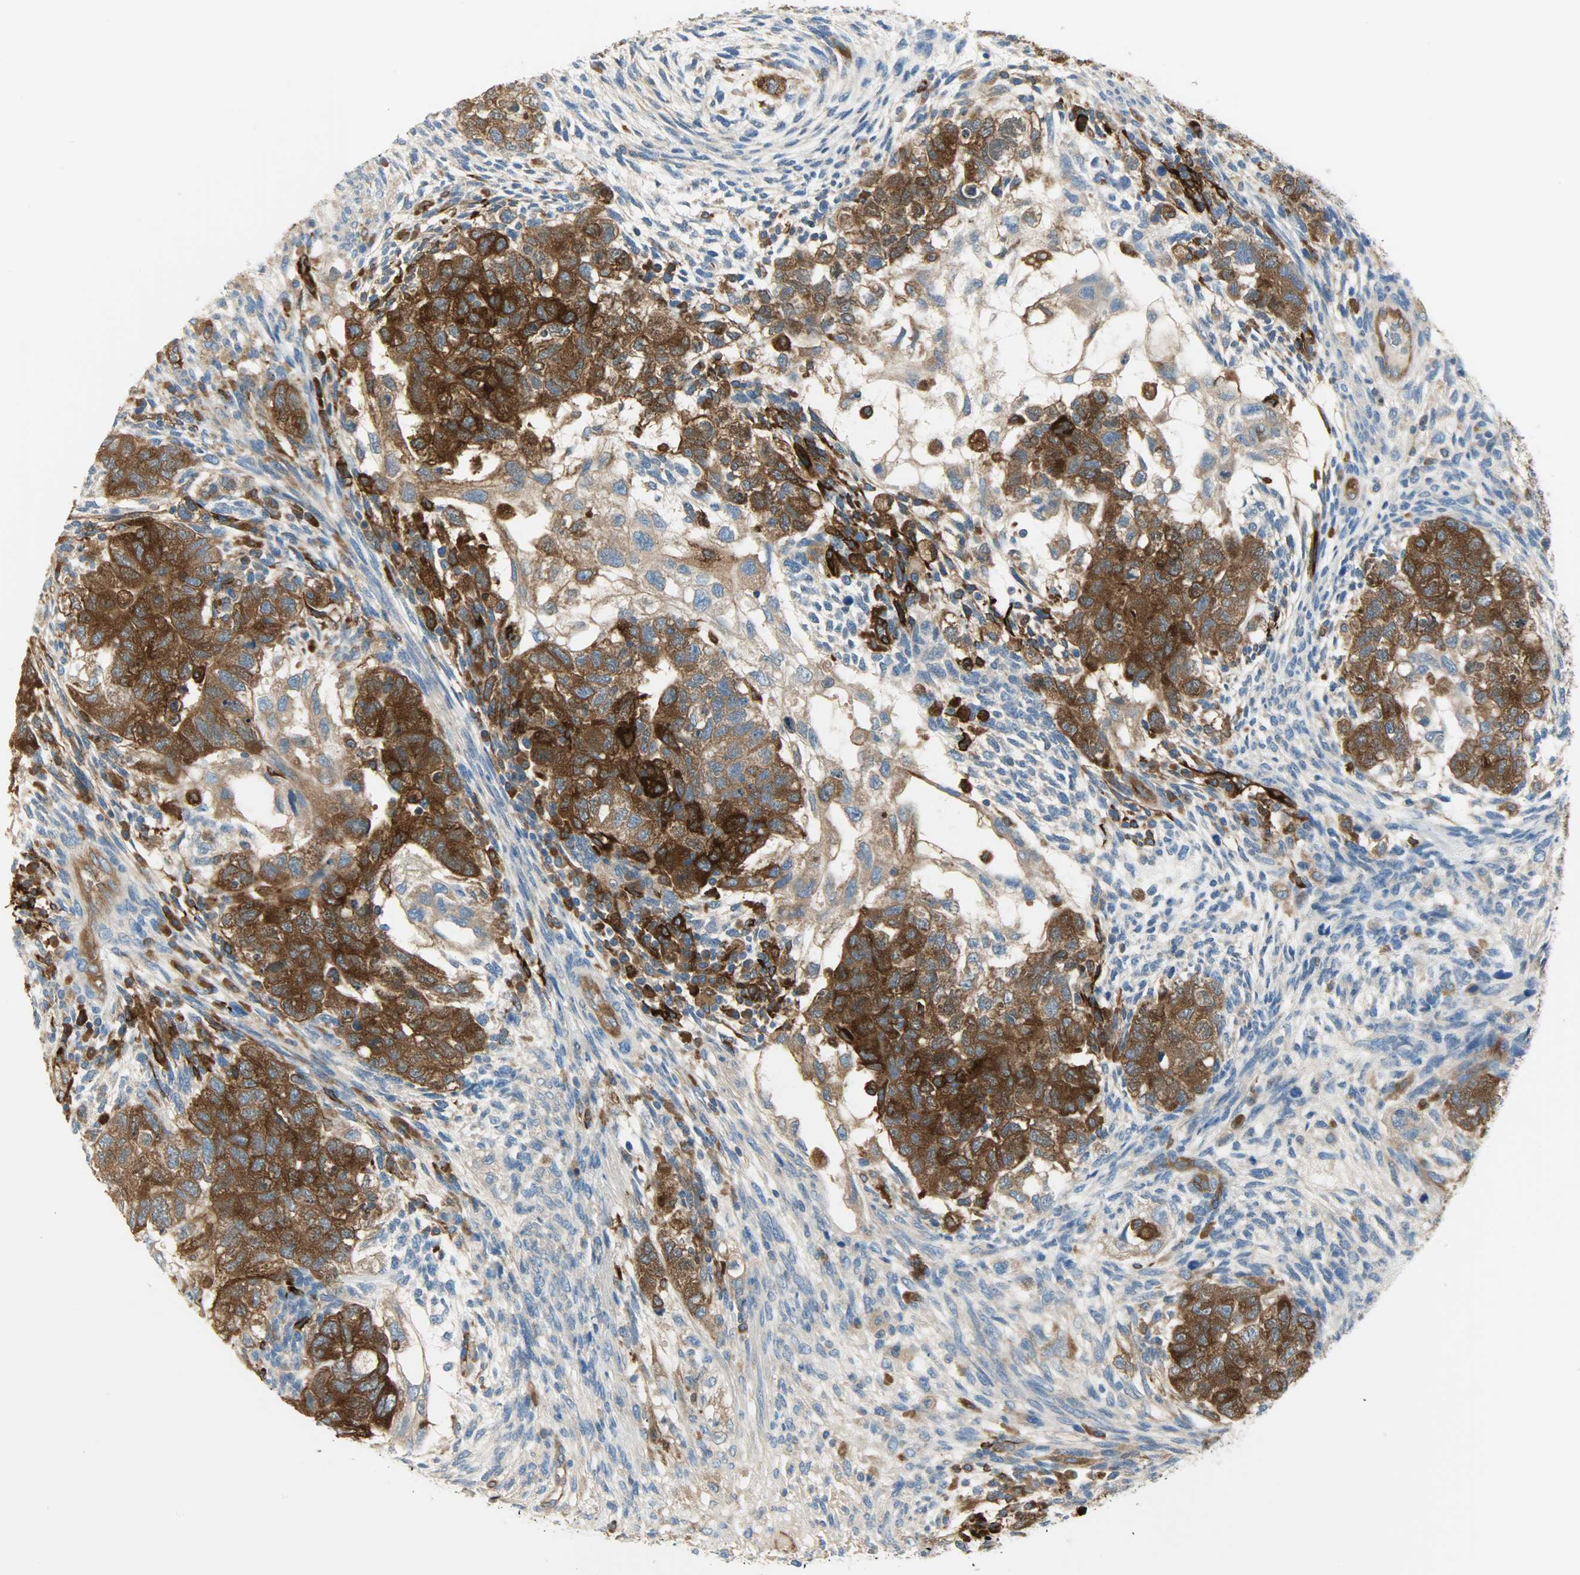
{"staining": {"intensity": "strong", "quantity": ">75%", "location": "cytoplasmic/membranous"}, "tissue": "testis cancer", "cell_type": "Tumor cells", "image_type": "cancer", "snomed": [{"axis": "morphology", "description": "Normal tissue, NOS"}, {"axis": "morphology", "description": "Carcinoma, Embryonal, NOS"}, {"axis": "topography", "description": "Testis"}], "caption": "Tumor cells reveal high levels of strong cytoplasmic/membranous positivity in about >75% of cells in human testis cancer (embryonal carcinoma).", "gene": "WARS1", "patient": {"sex": "male", "age": 36}}